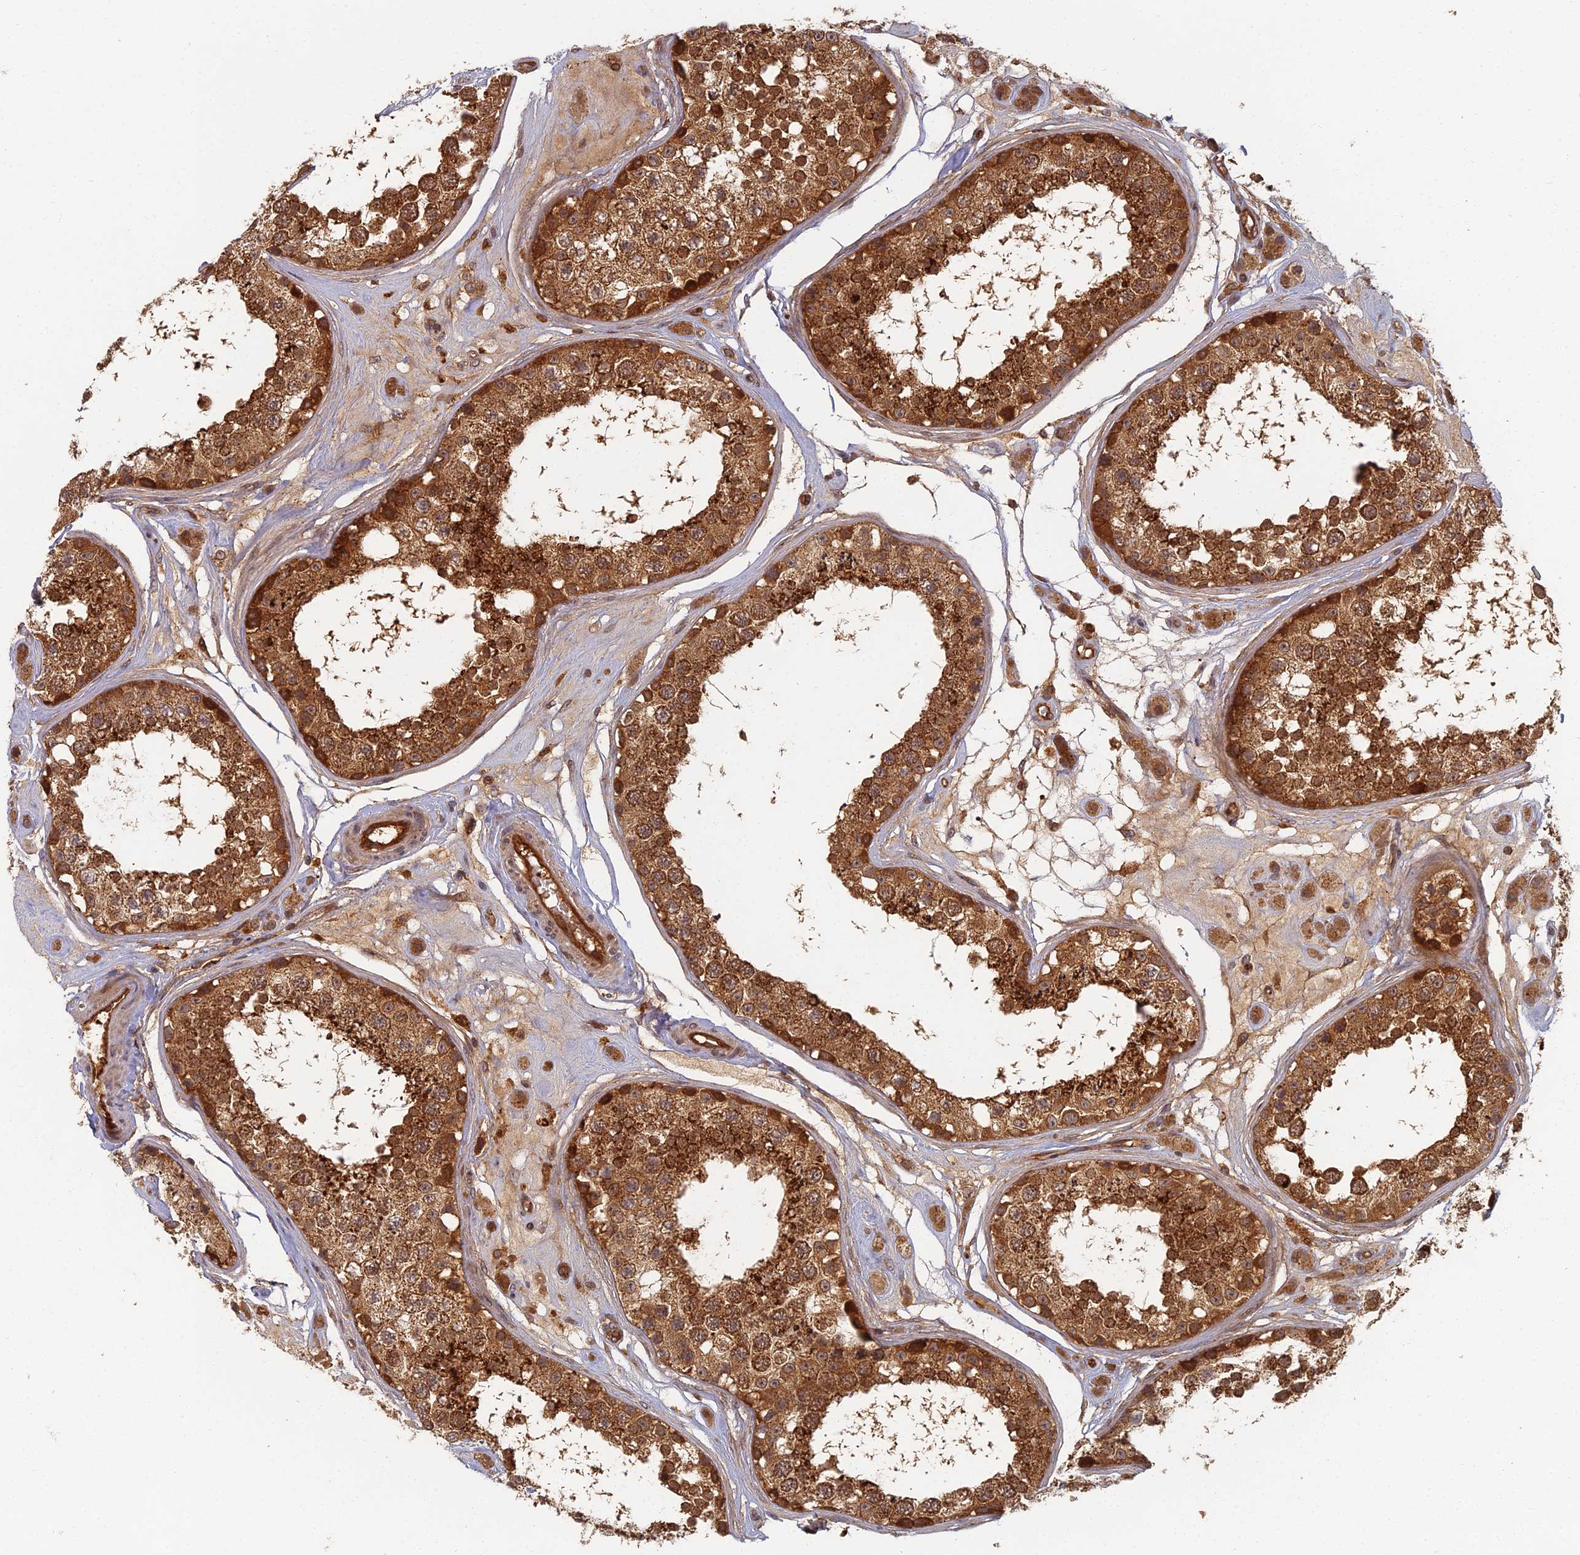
{"staining": {"intensity": "strong", "quantity": ">75%", "location": "cytoplasmic/membranous"}, "tissue": "testis", "cell_type": "Cells in seminiferous ducts", "image_type": "normal", "snomed": [{"axis": "morphology", "description": "Normal tissue, NOS"}, {"axis": "topography", "description": "Testis"}], "caption": "Immunohistochemical staining of benign human testis demonstrates >75% levels of strong cytoplasmic/membranous protein expression in about >75% of cells in seminiferous ducts.", "gene": "INO80D", "patient": {"sex": "male", "age": 25}}